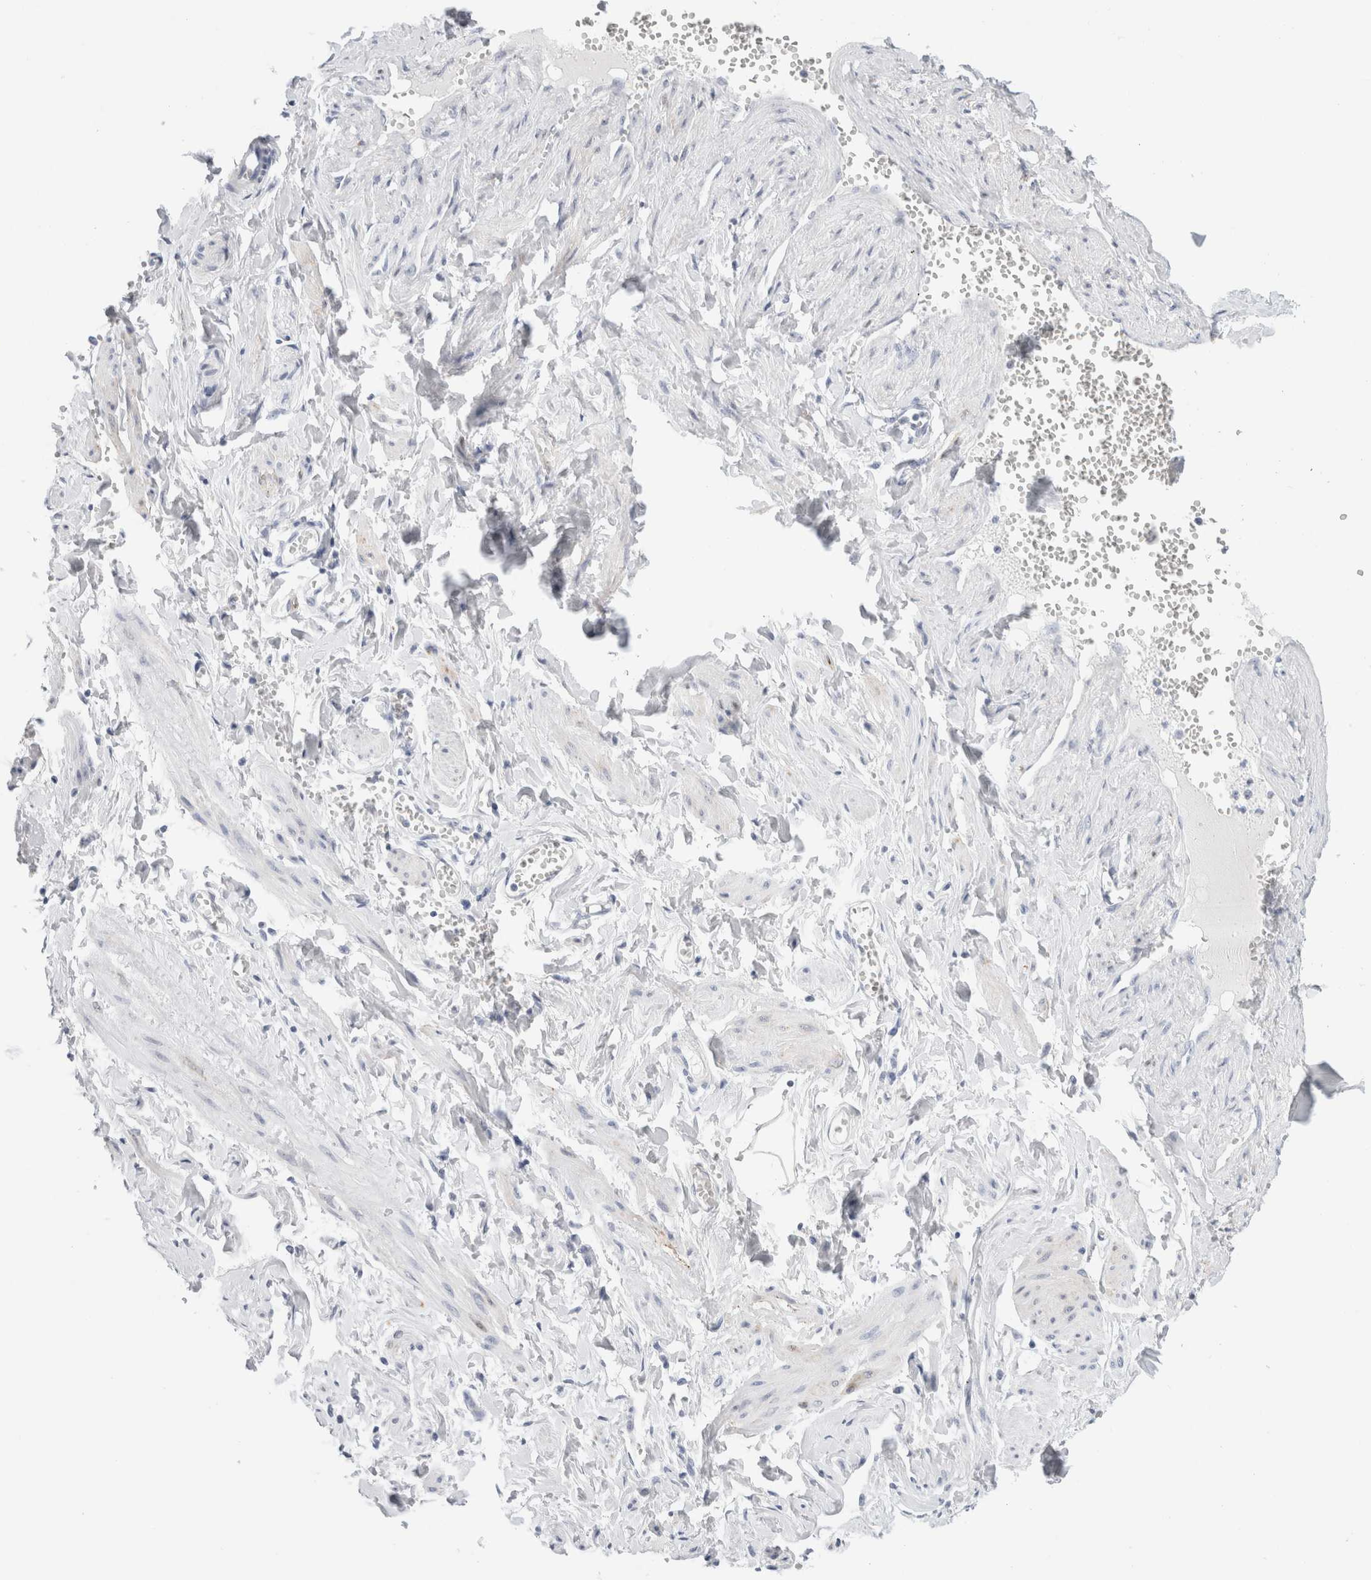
{"staining": {"intensity": "moderate", "quantity": "25%-75%", "location": "cytoplasmic/membranous"}, "tissue": "adipose tissue", "cell_type": "Adipocytes", "image_type": "normal", "snomed": [{"axis": "morphology", "description": "Normal tissue, NOS"}, {"axis": "topography", "description": "Vascular tissue"}, {"axis": "topography", "description": "Fallopian tube"}, {"axis": "topography", "description": "Ovary"}], "caption": "Human adipose tissue stained for a protein (brown) shows moderate cytoplasmic/membranous positive positivity in approximately 25%-75% of adipocytes.", "gene": "MUC15", "patient": {"sex": "female", "age": 67}}